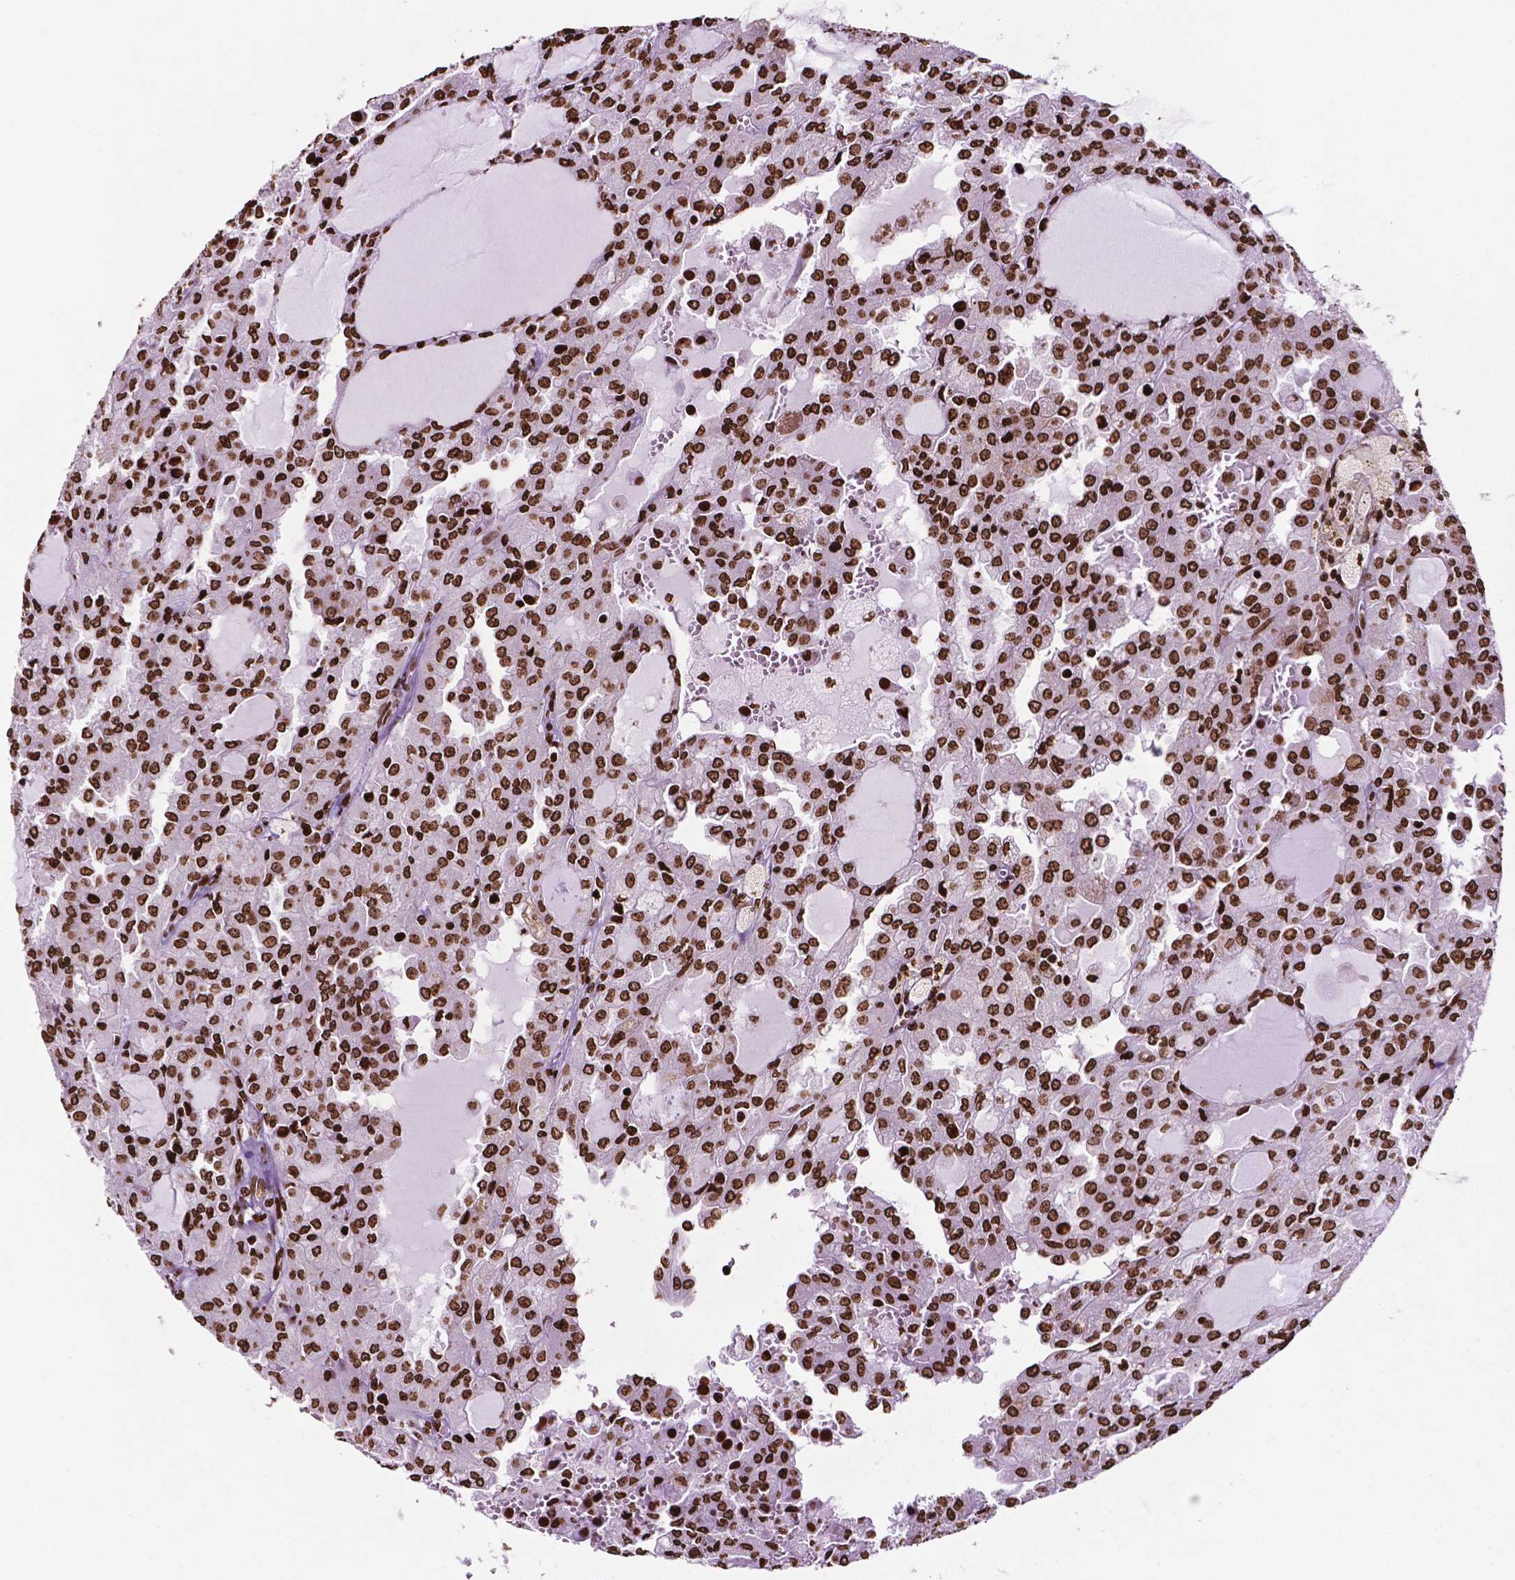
{"staining": {"intensity": "strong", "quantity": ">75%", "location": "nuclear"}, "tissue": "head and neck cancer", "cell_type": "Tumor cells", "image_type": "cancer", "snomed": [{"axis": "morphology", "description": "Adenocarcinoma, NOS"}, {"axis": "topography", "description": "Head-Neck"}], "caption": "IHC photomicrograph of neoplastic tissue: head and neck cancer stained using immunohistochemistry exhibits high levels of strong protein expression localized specifically in the nuclear of tumor cells, appearing as a nuclear brown color.", "gene": "TMEM250", "patient": {"sex": "male", "age": 64}}